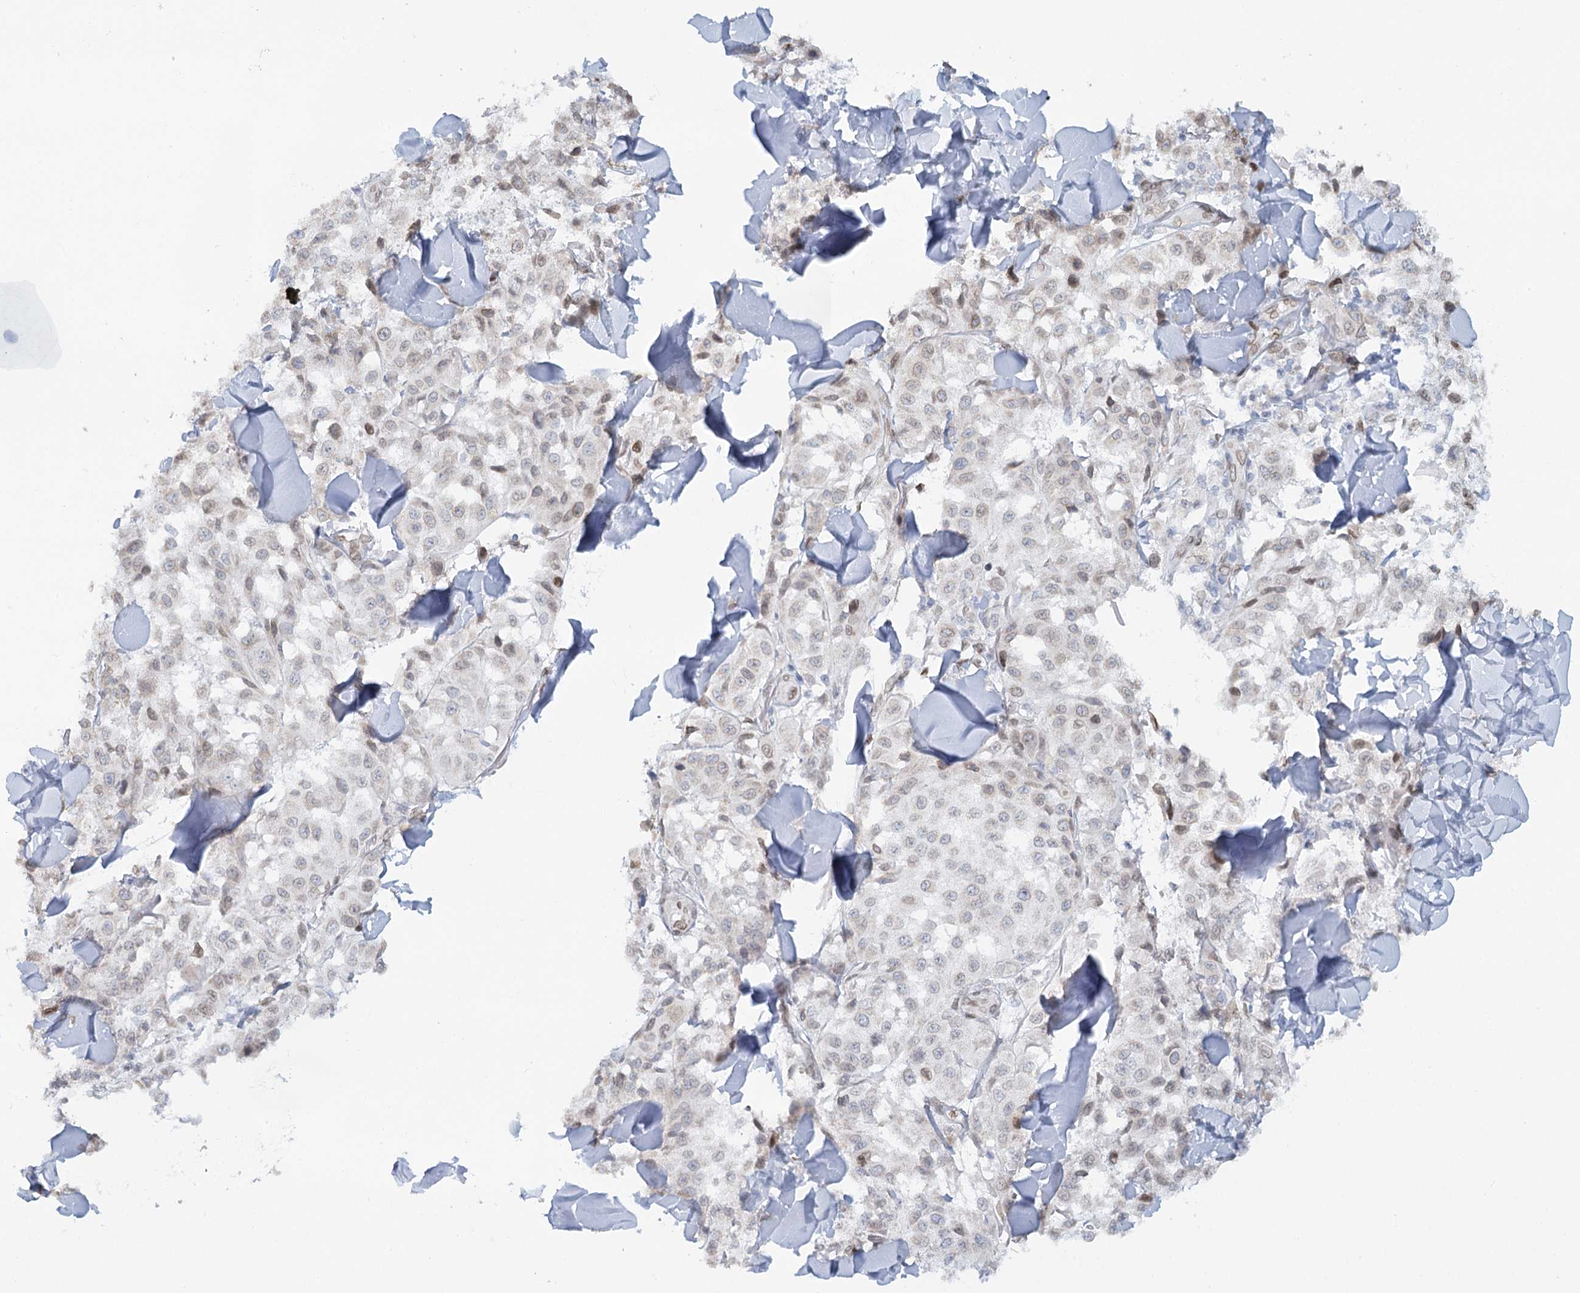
{"staining": {"intensity": "weak", "quantity": "25%-75%", "location": "cytoplasmic/membranous,nuclear"}, "tissue": "melanoma", "cell_type": "Tumor cells", "image_type": "cancer", "snomed": [{"axis": "morphology", "description": "Malignant melanoma, NOS"}, {"axis": "topography", "description": "Skin"}], "caption": "Melanoma stained with immunohistochemistry exhibits weak cytoplasmic/membranous and nuclear positivity in approximately 25%-75% of tumor cells.", "gene": "VWA5A", "patient": {"sex": "female", "age": 64}}